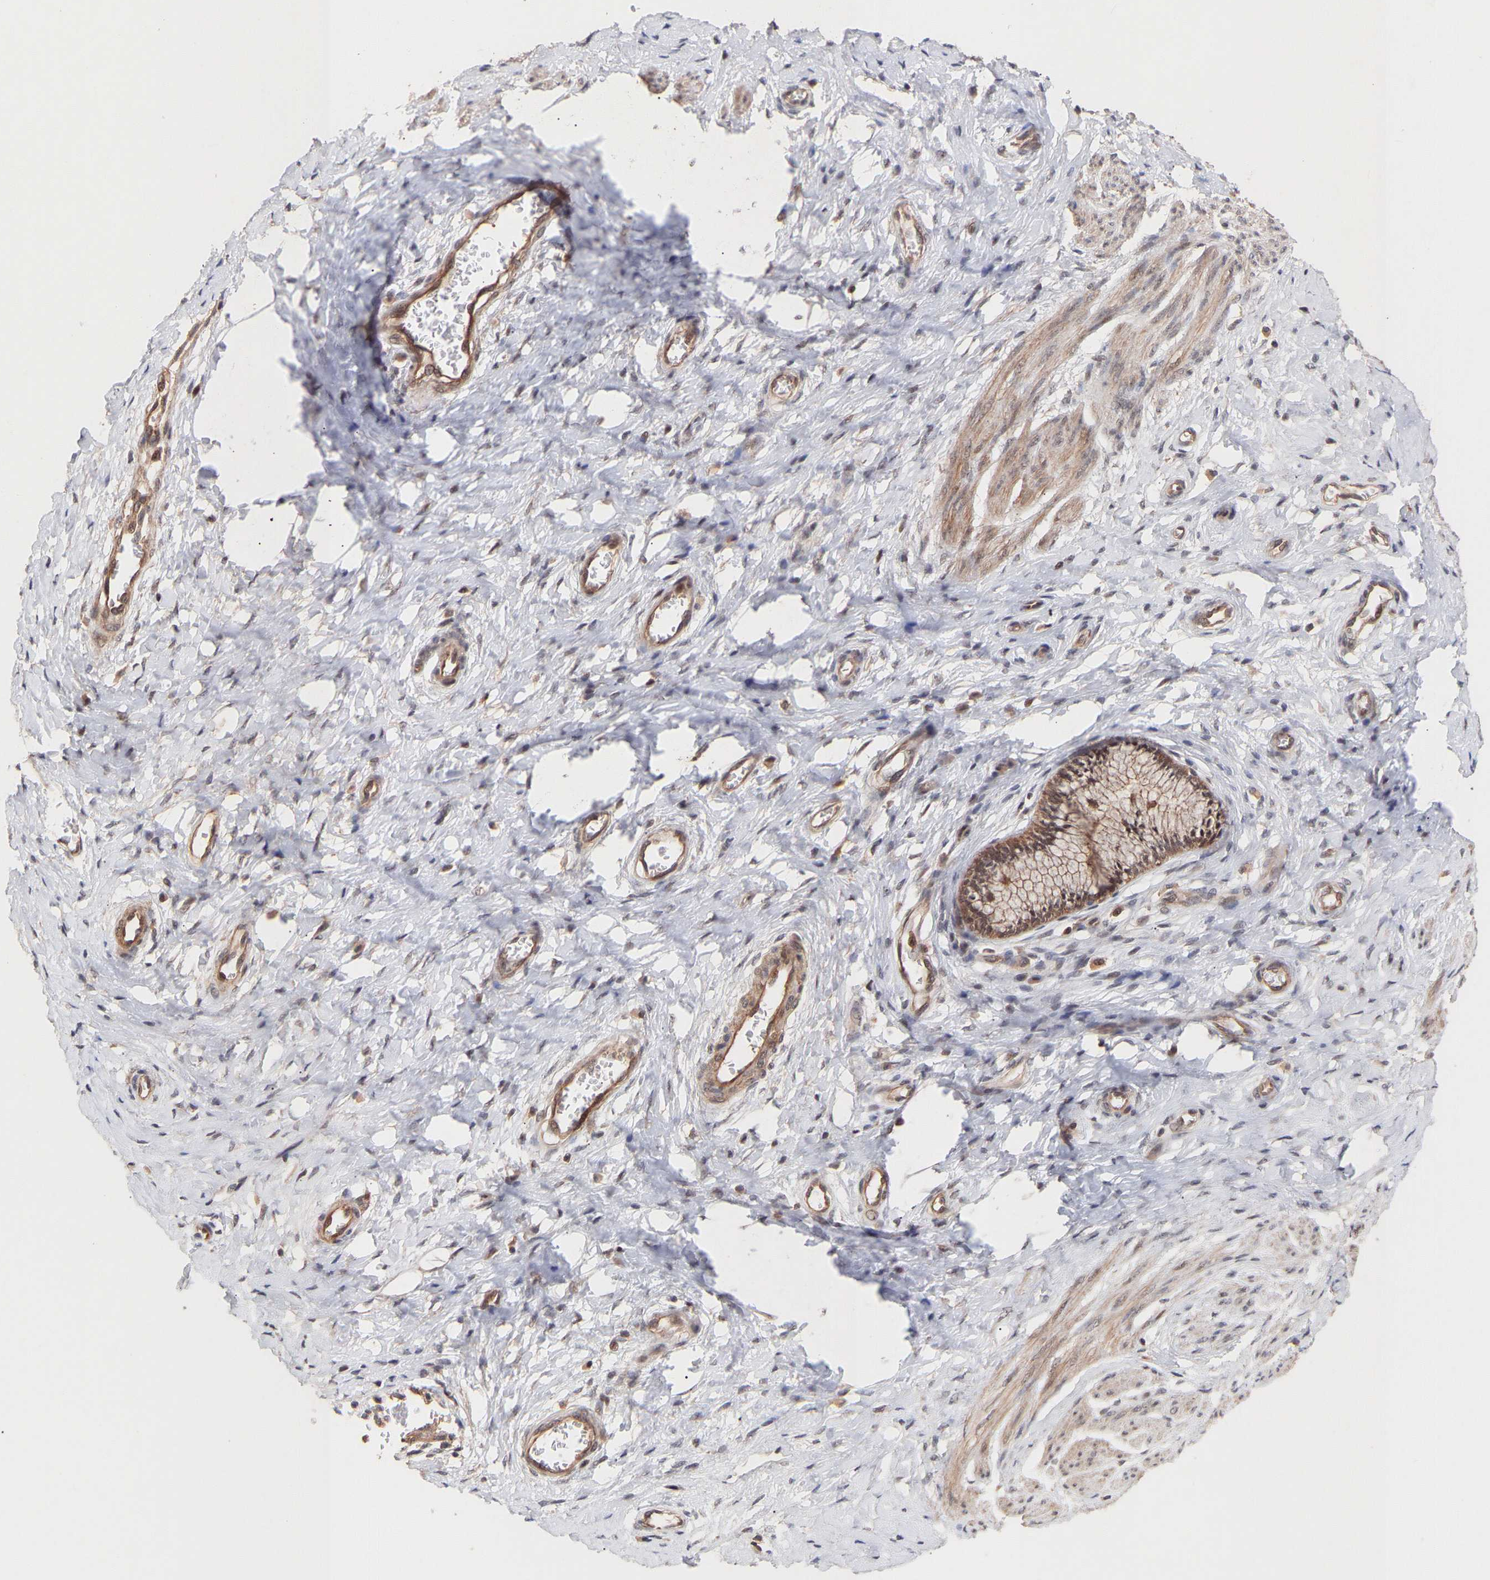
{"staining": {"intensity": "weak", "quantity": "<25%", "location": "cytoplasmic/membranous"}, "tissue": "cervix", "cell_type": "Glandular cells", "image_type": "normal", "snomed": [{"axis": "morphology", "description": "Normal tissue, NOS"}, {"axis": "topography", "description": "Cervix"}], "caption": "DAB immunohistochemical staining of benign human cervix exhibits no significant positivity in glandular cells. The staining is performed using DAB brown chromogen with nuclei counter-stained in using hematoxylin.", "gene": "PDLIM5", "patient": {"sex": "female", "age": 55}}